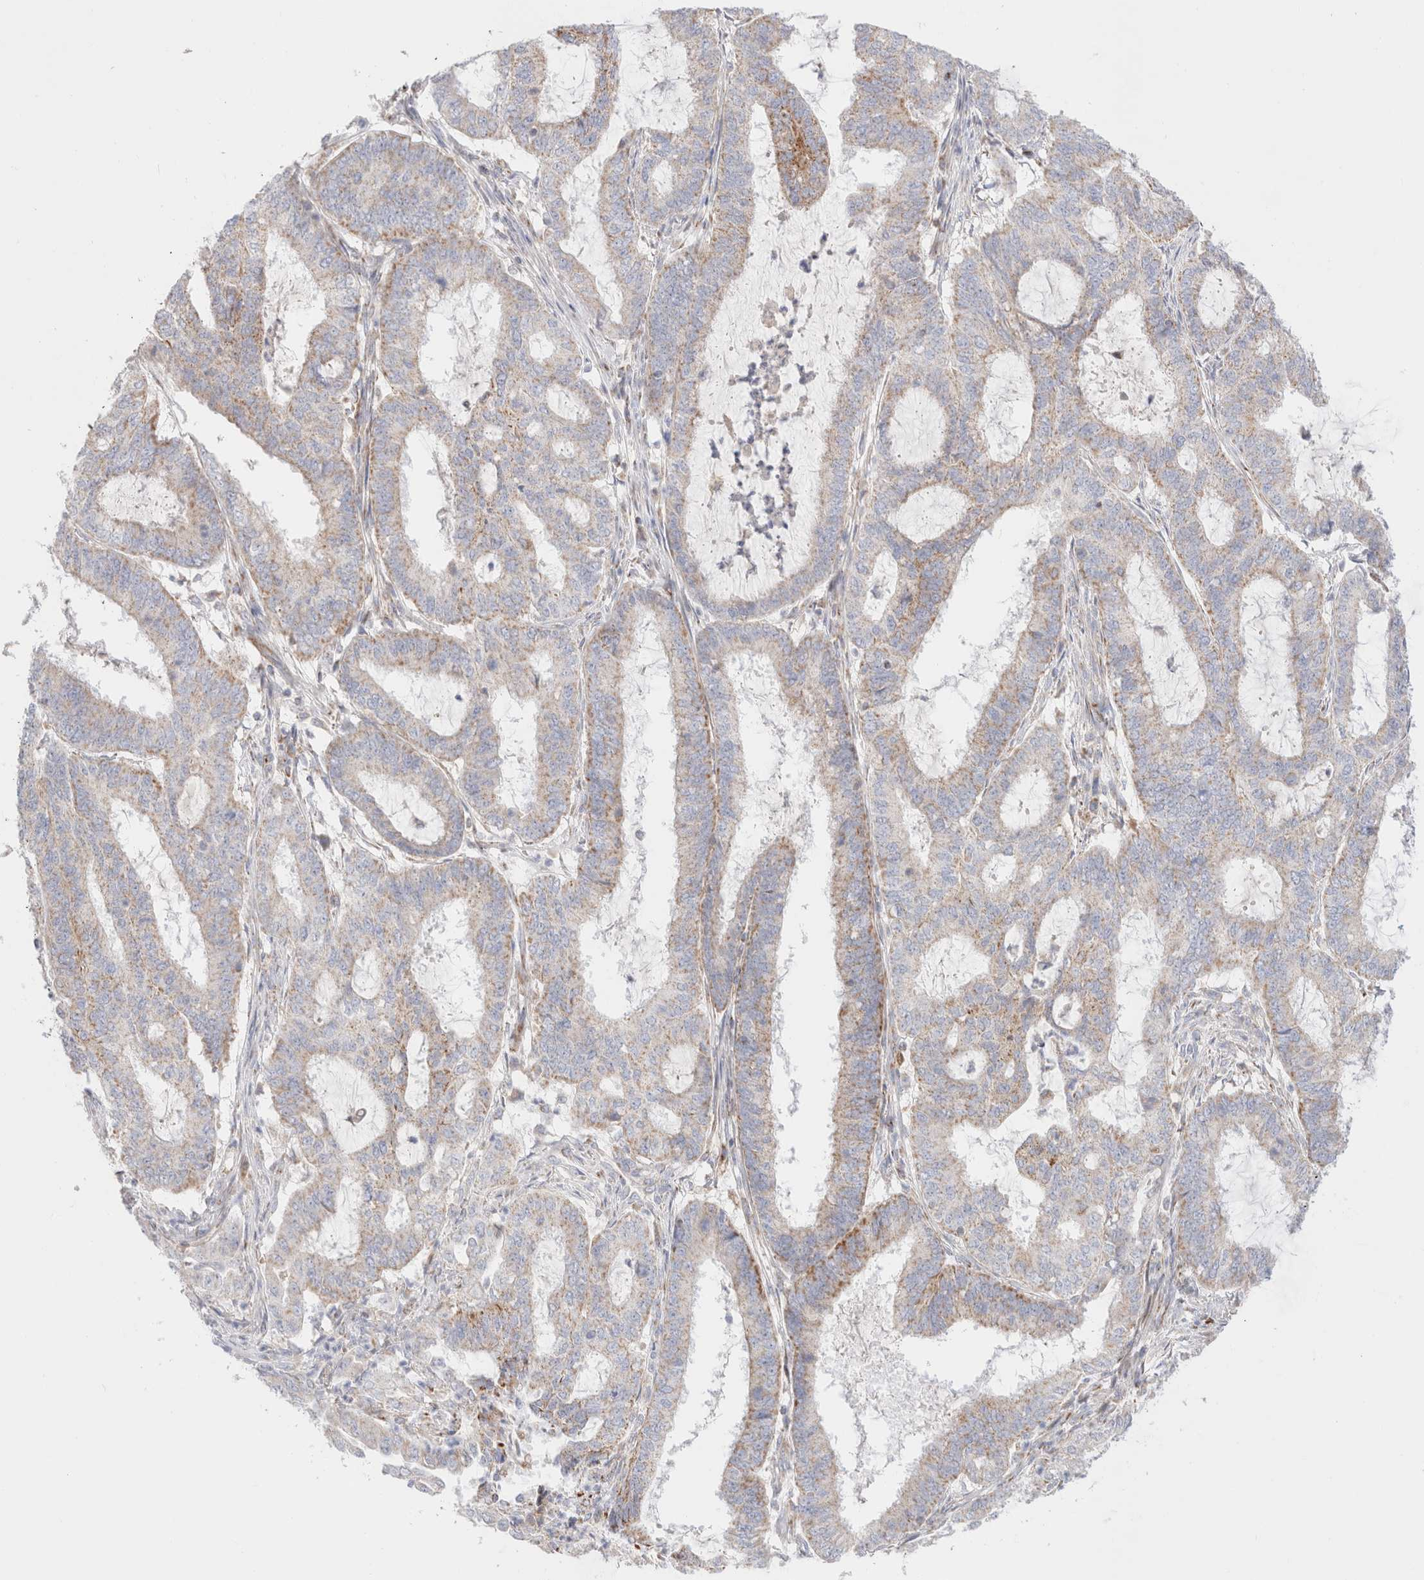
{"staining": {"intensity": "weak", "quantity": "25%-75%", "location": "cytoplasmic/membranous"}, "tissue": "endometrial cancer", "cell_type": "Tumor cells", "image_type": "cancer", "snomed": [{"axis": "morphology", "description": "Adenocarcinoma, NOS"}, {"axis": "topography", "description": "Endometrium"}], "caption": "A histopathology image showing weak cytoplasmic/membranous expression in about 25%-75% of tumor cells in endometrial adenocarcinoma, as visualized by brown immunohistochemical staining.", "gene": "ATP6V1C1", "patient": {"sex": "female", "age": 51}}